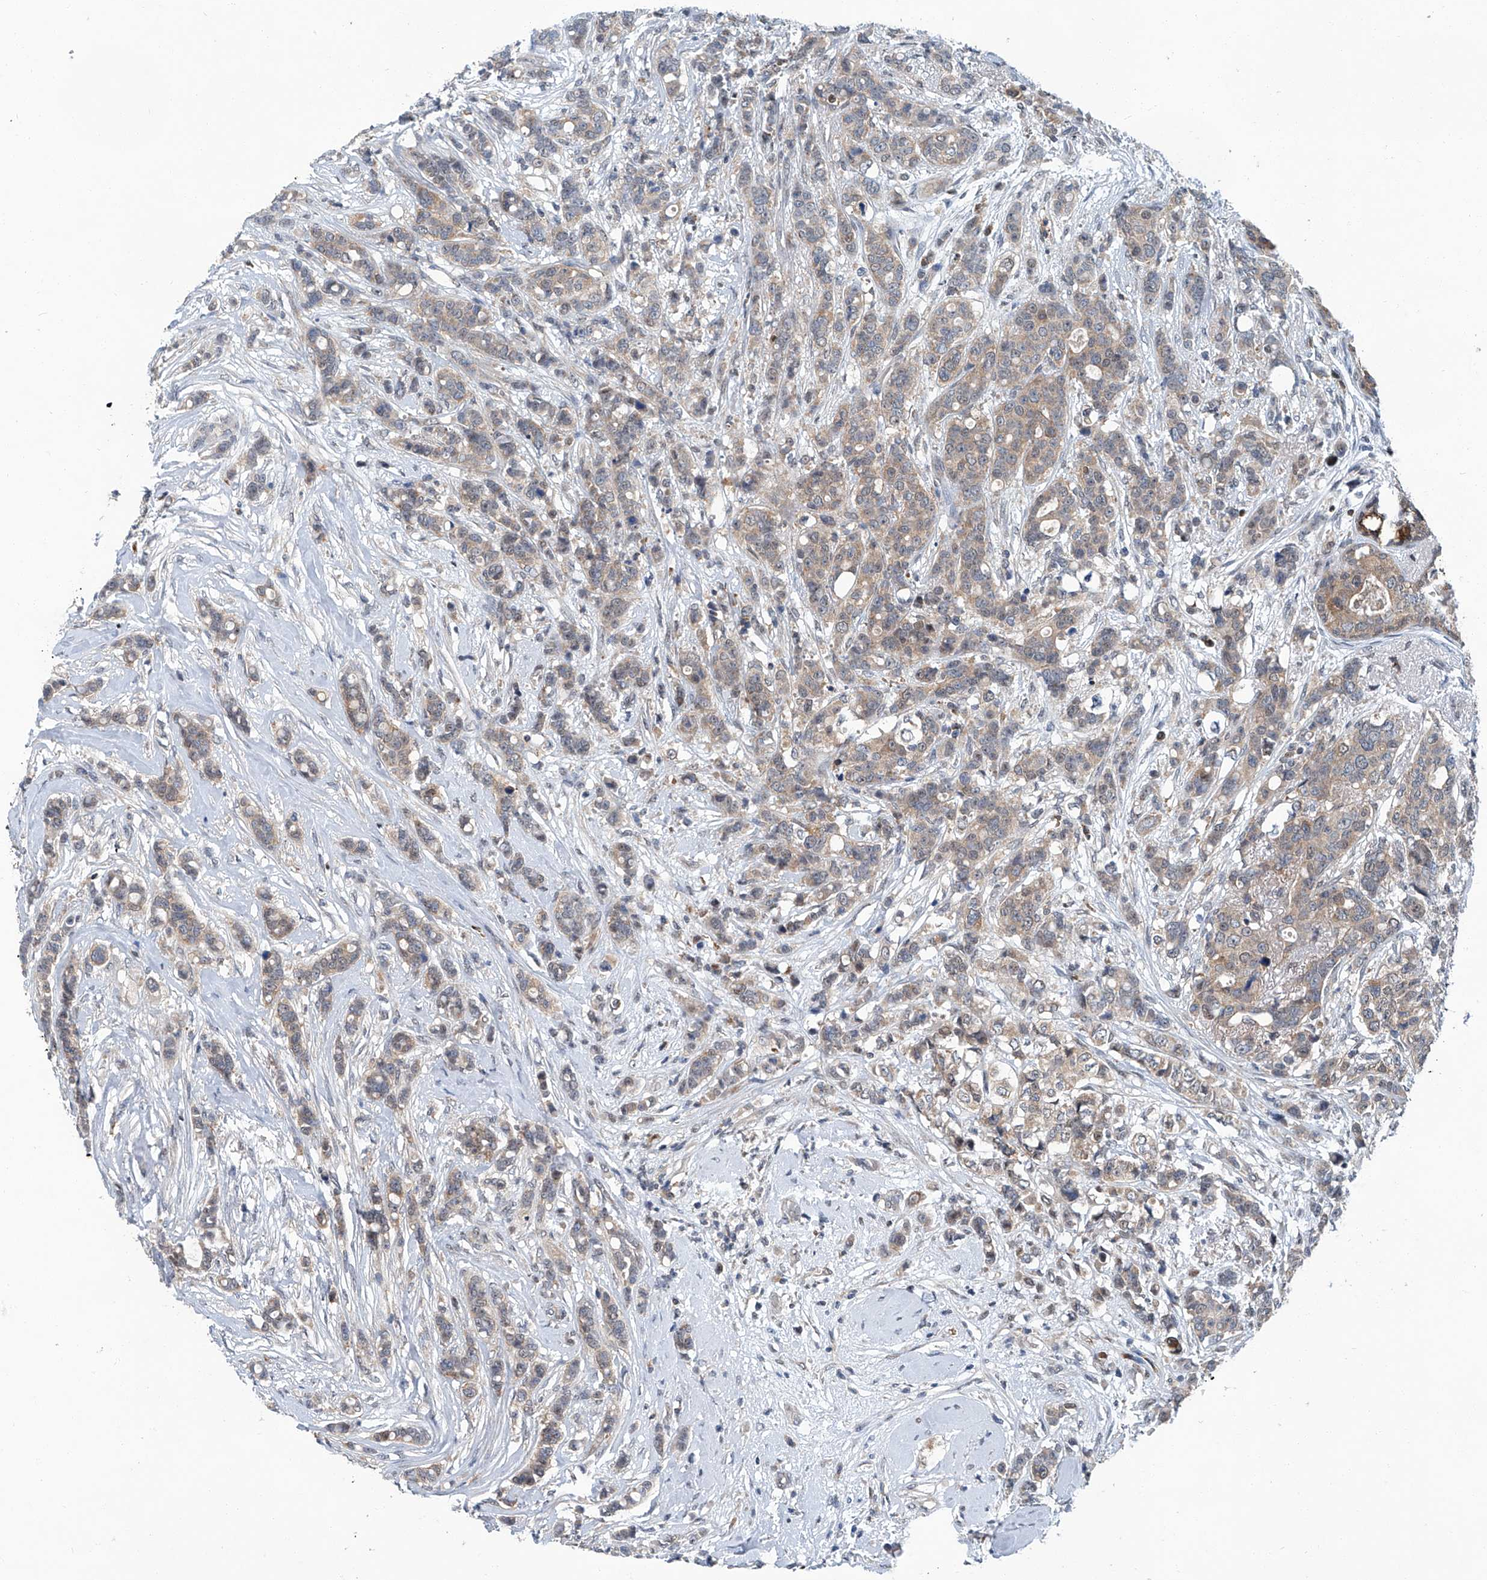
{"staining": {"intensity": "weak", "quantity": ">75%", "location": "cytoplasmic/membranous"}, "tissue": "breast cancer", "cell_type": "Tumor cells", "image_type": "cancer", "snomed": [{"axis": "morphology", "description": "Lobular carcinoma"}, {"axis": "topography", "description": "Breast"}], "caption": "This image reveals immunohistochemistry staining of human breast cancer, with low weak cytoplasmic/membranous positivity in approximately >75% of tumor cells.", "gene": "CLK1", "patient": {"sex": "female", "age": 51}}